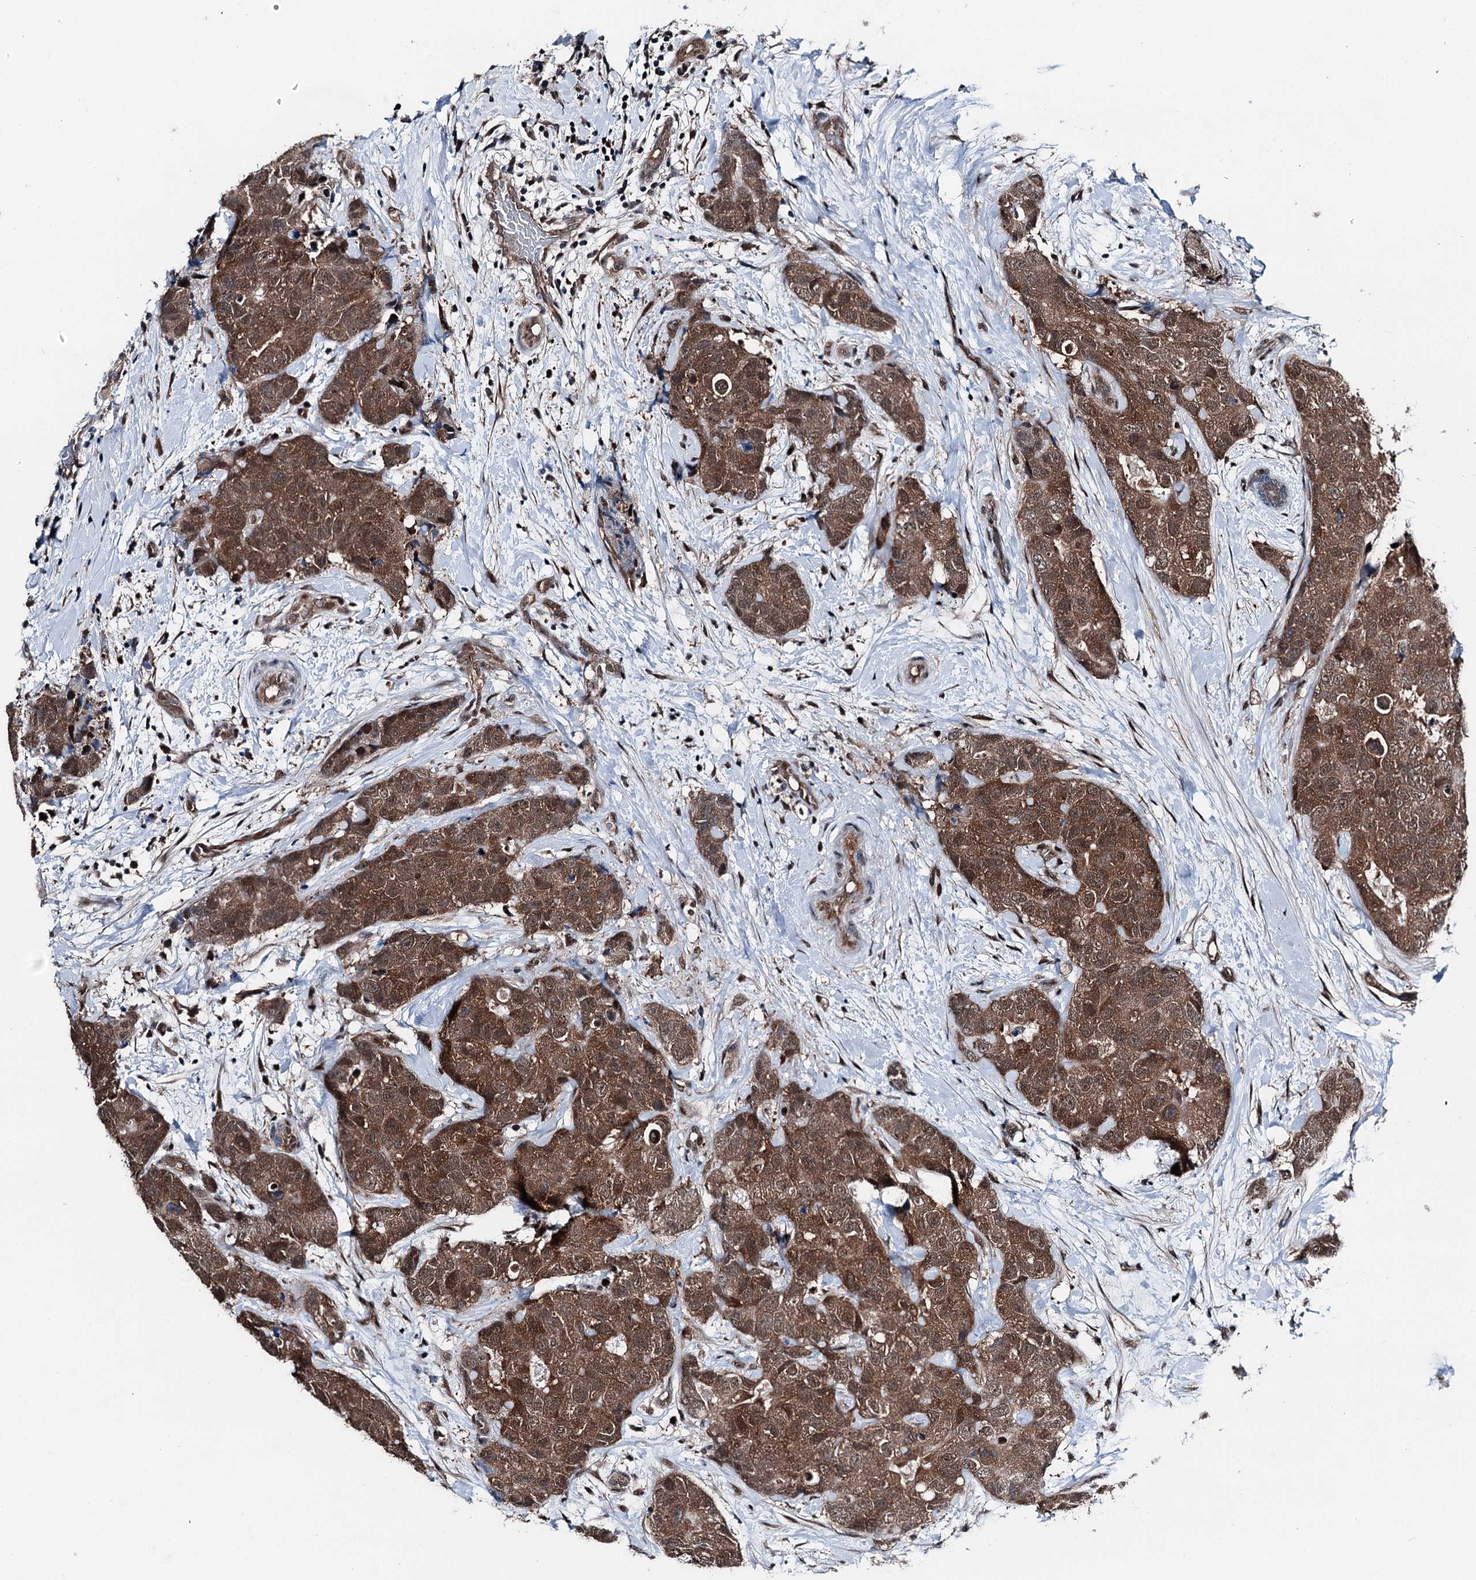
{"staining": {"intensity": "strong", "quantity": ">75%", "location": "cytoplasmic/membranous,nuclear"}, "tissue": "breast cancer", "cell_type": "Tumor cells", "image_type": "cancer", "snomed": [{"axis": "morphology", "description": "Duct carcinoma"}, {"axis": "topography", "description": "Breast"}], "caption": "Immunohistochemistry (IHC) staining of breast cancer (invasive ductal carcinoma), which exhibits high levels of strong cytoplasmic/membranous and nuclear expression in approximately >75% of tumor cells indicating strong cytoplasmic/membranous and nuclear protein positivity. The staining was performed using DAB (brown) for protein detection and nuclei were counterstained in hematoxylin (blue).", "gene": "PSMD13", "patient": {"sex": "female", "age": 62}}